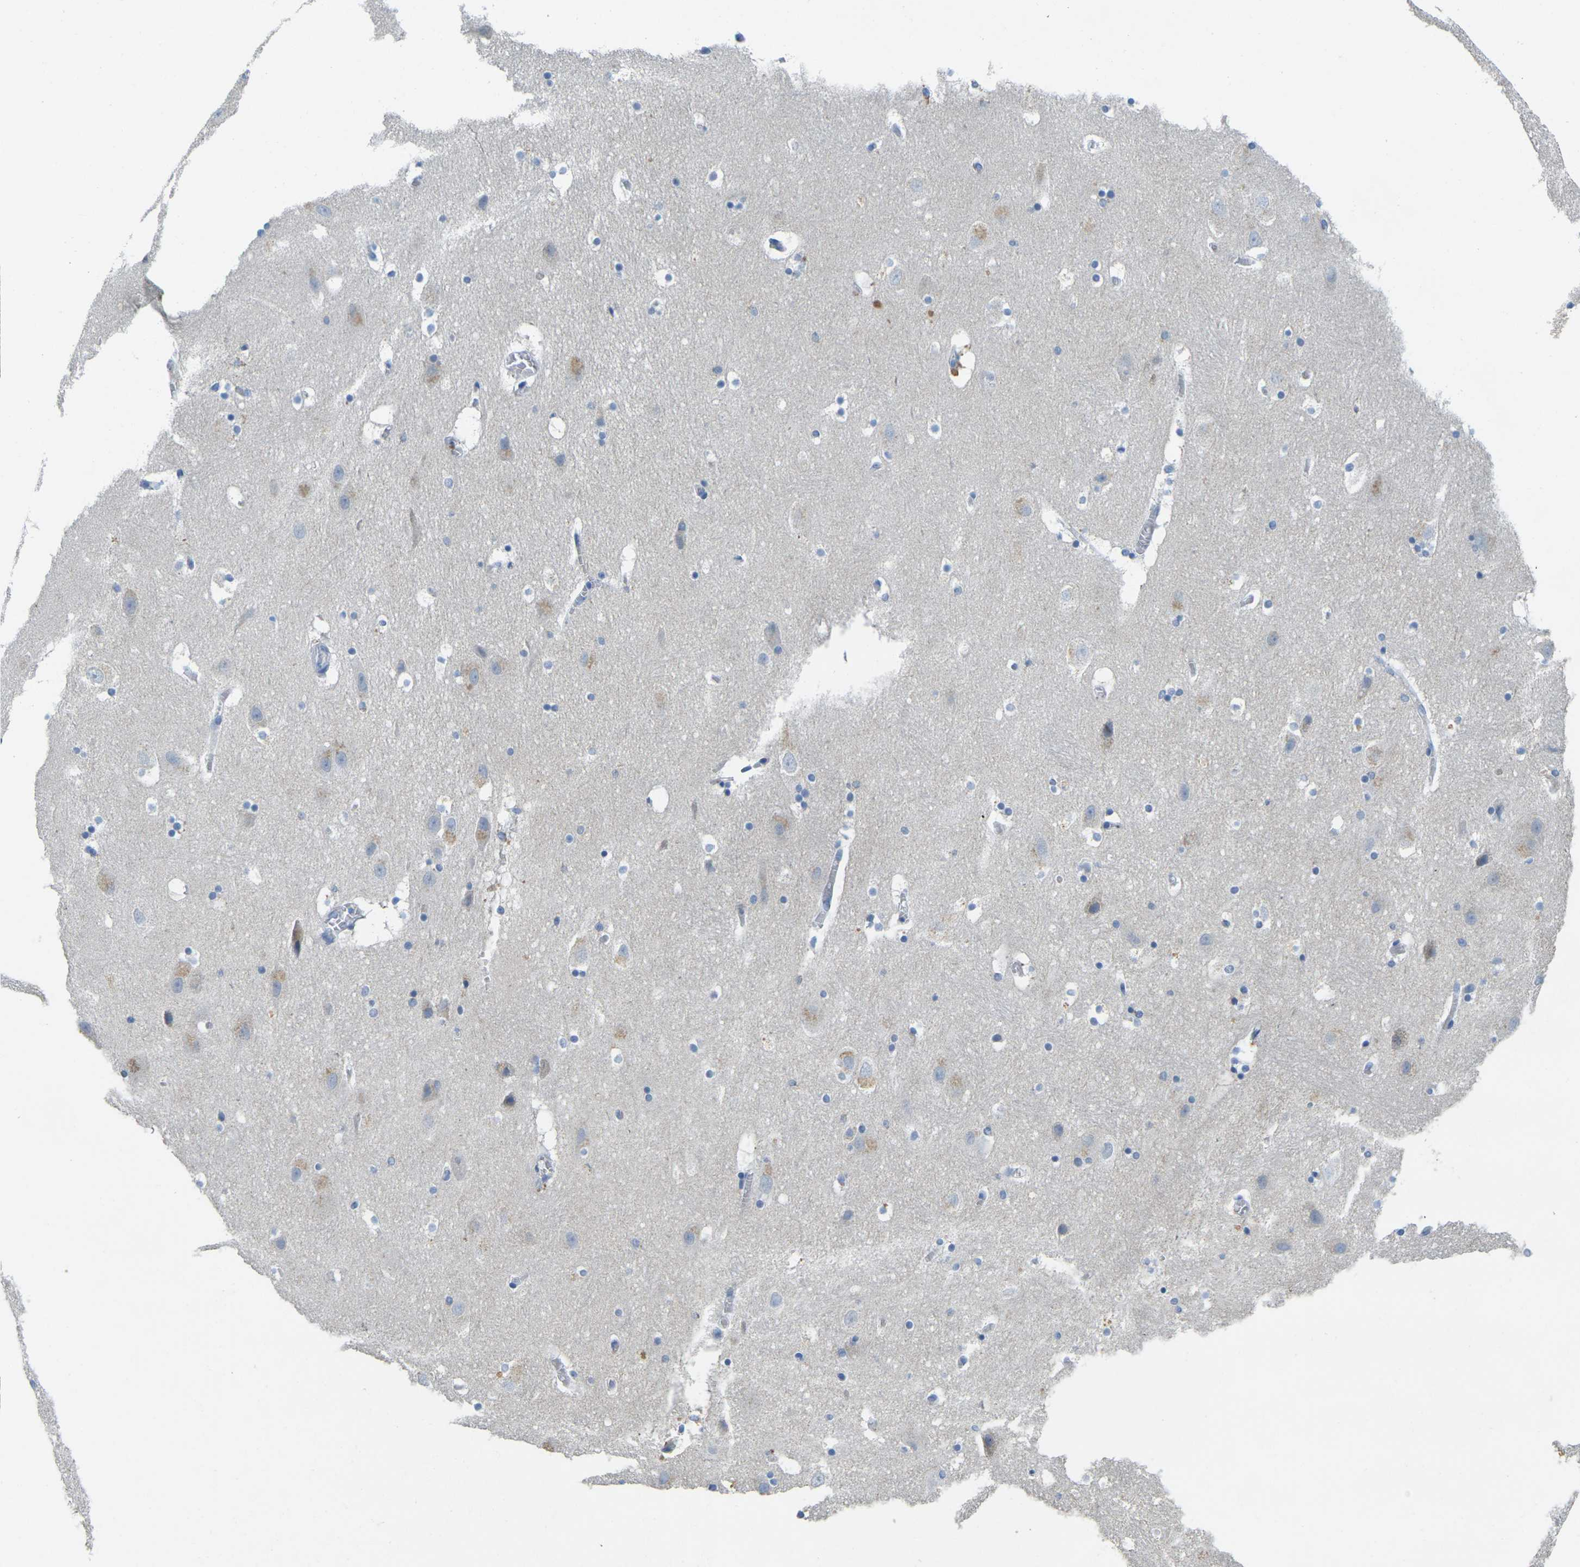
{"staining": {"intensity": "negative", "quantity": "none", "location": "none"}, "tissue": "hippocampus", "cell_type": "Glial cells", "image_type": "normal", "snomed": [{"axis": "morphology", "description": "Normal tissue, NOS"}, {"axis": "topography", "description": "Hippocampus"}], "caption": "This is a image of immunohistochemistry staining of normal hippocampus, which shows no expression in glial cells. (Brightfield microscopy of DAB IHC at high magnification).", "gene": "FAM3D", "patient": {"sex": "male", "age": 45}}